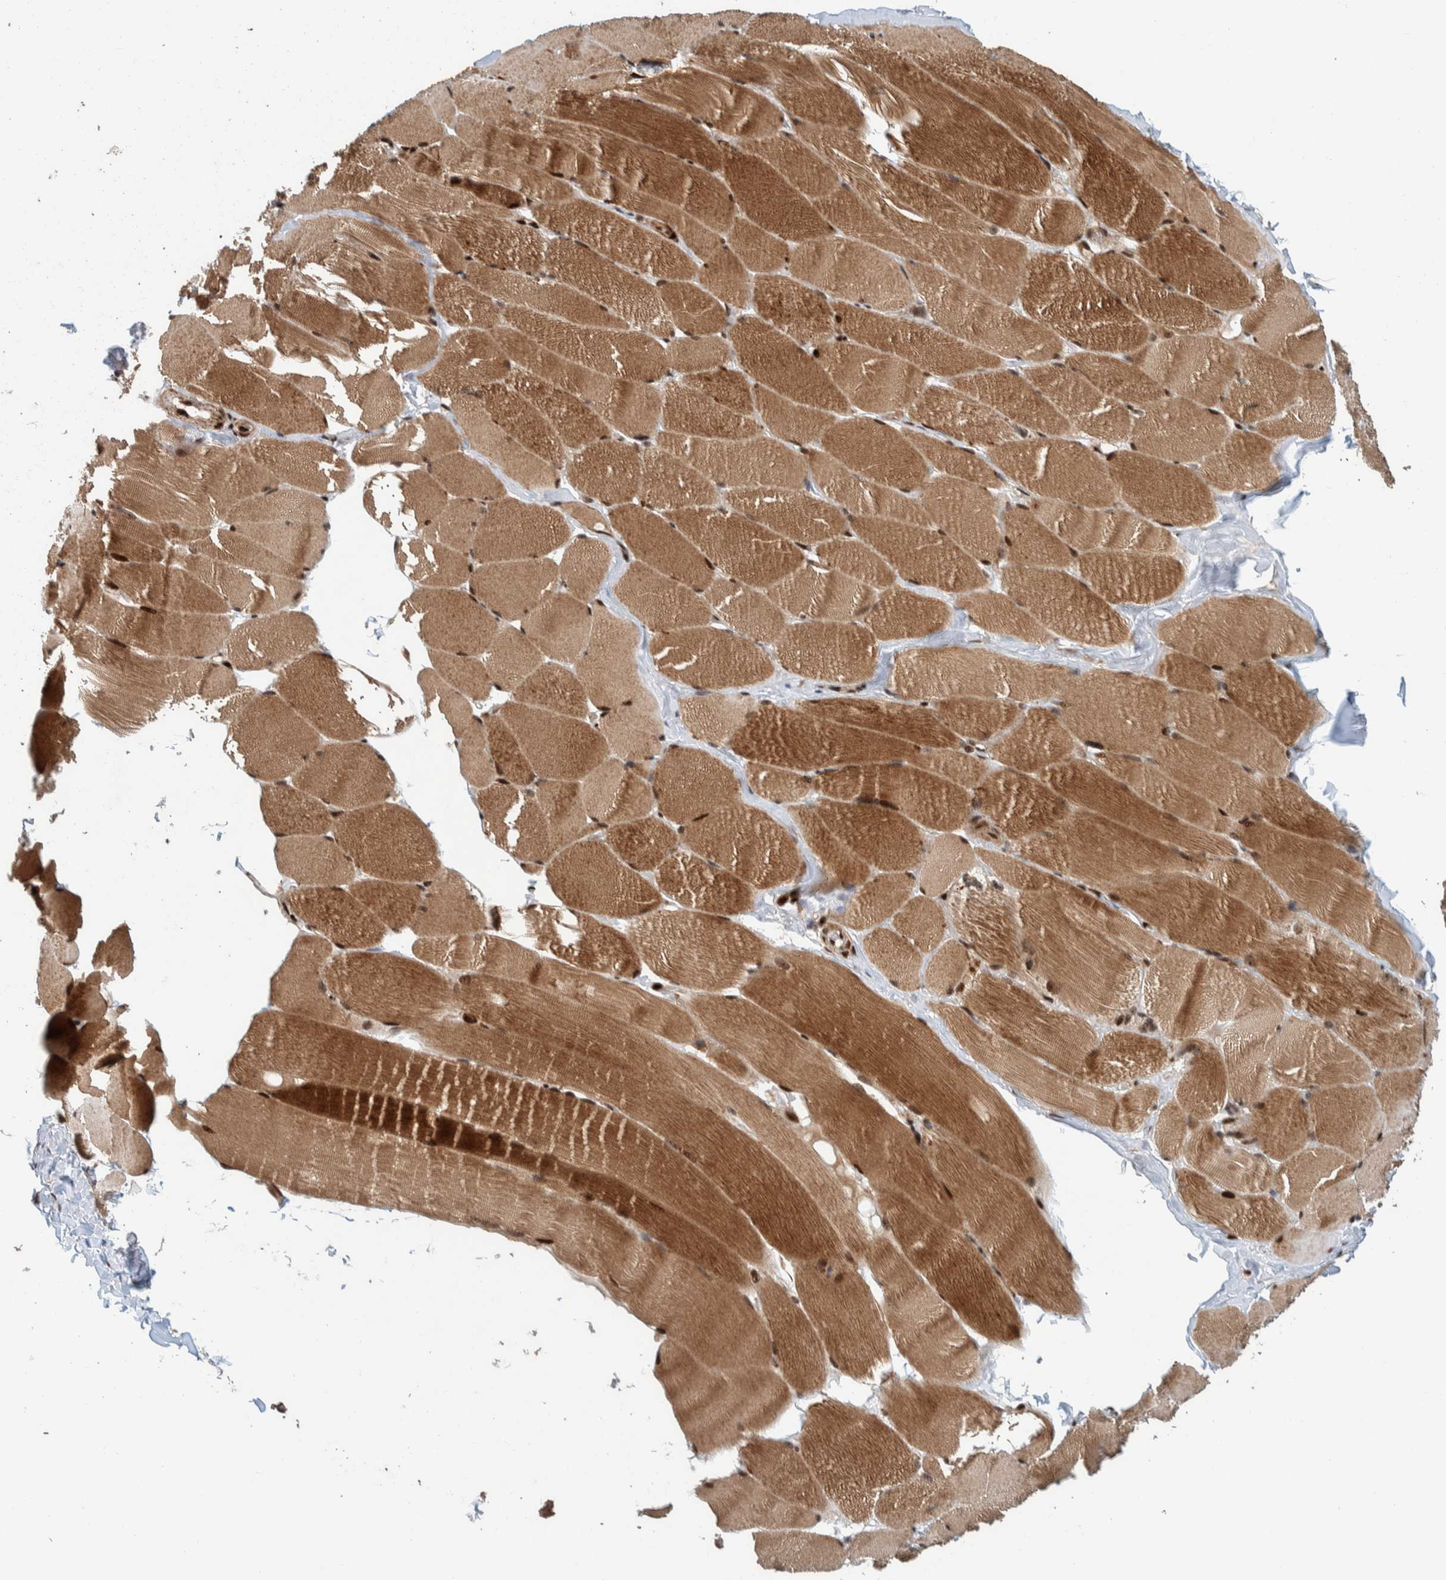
{"staining": {"intensity": "strong", "quantity": ">75%", "location": "cytoplasmic/membranous,nuclear"}, "tissue": "skeletal muscle", "cell_type": "Myocytes", "image_type": "normal", "snomed": [{"axis": "morphology", "description": "Normal tissue, NOS"}, {"axis": "topography", "description": "Skin"}, {"axis": "topography", "description": "Skeletal muscle"}], "caption": "Immunohistochemistry (IHC) micrograph of benign human skeletal muscle stained for a protein (brown), which reveals high levels of strong cytoplasmic/membranous,nuclear expression in about >75% of myocytes.", "gene": "CHD4", "patient": {"sex": "male", "age": 83}}